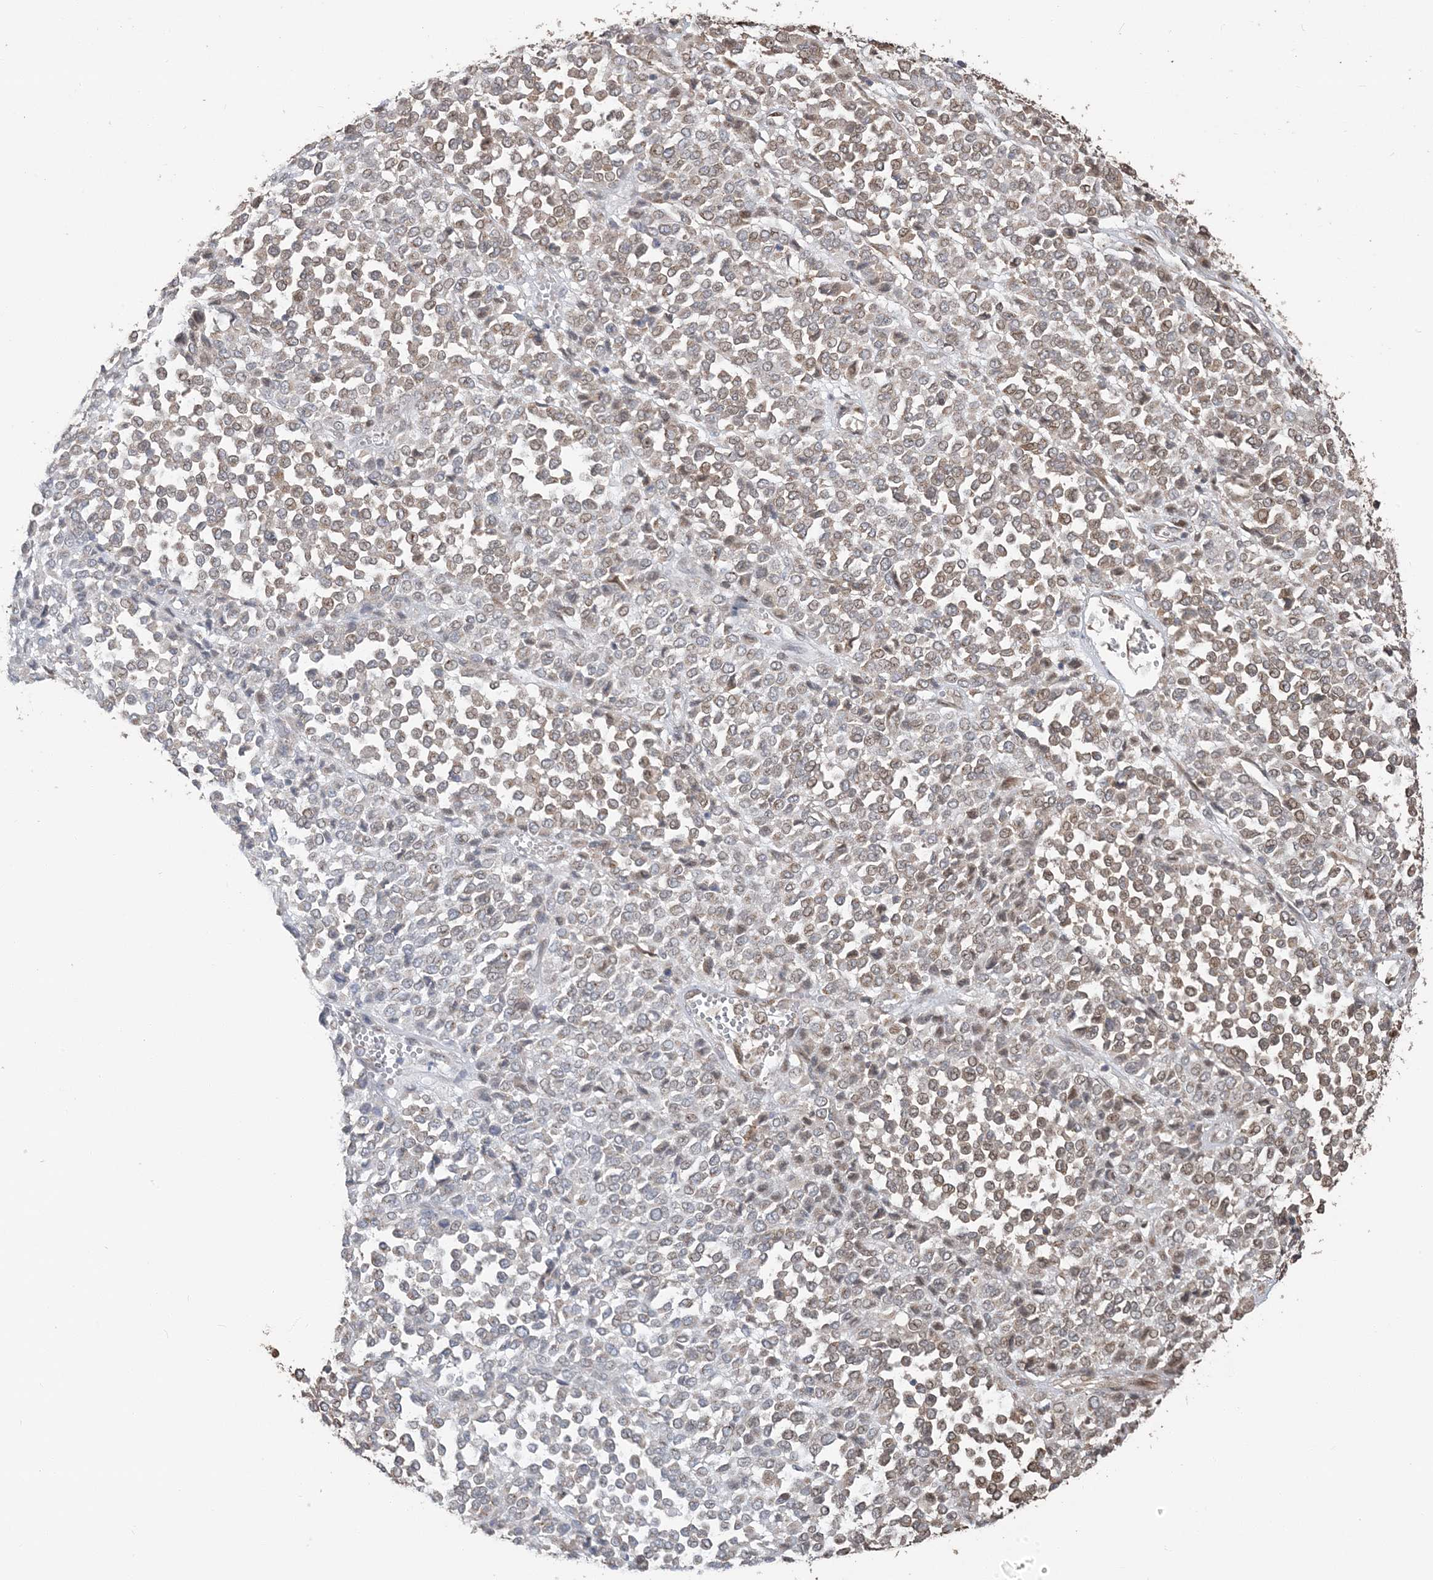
{"staining": {"intensity": "weak", "quantity": "25%-75%", "location": "nuclear"}, "tissue": "melanoma", "cell_type": "Tumor cells", "image_type": "cancer", "snomed": [{"axis": "morphology", "description": "Malignant melanoma, Metastatic site"}, {"axis": "topography", "description": "Pancreas"}], "caption": "Weak nuclear protein staining is identified in about 25%-75% of tumor cells in malignant melanoma (metastatic site). Nuclei are stained in blue.", "gene": "RER1", "patient": {"sex": "female", "age": 30}}